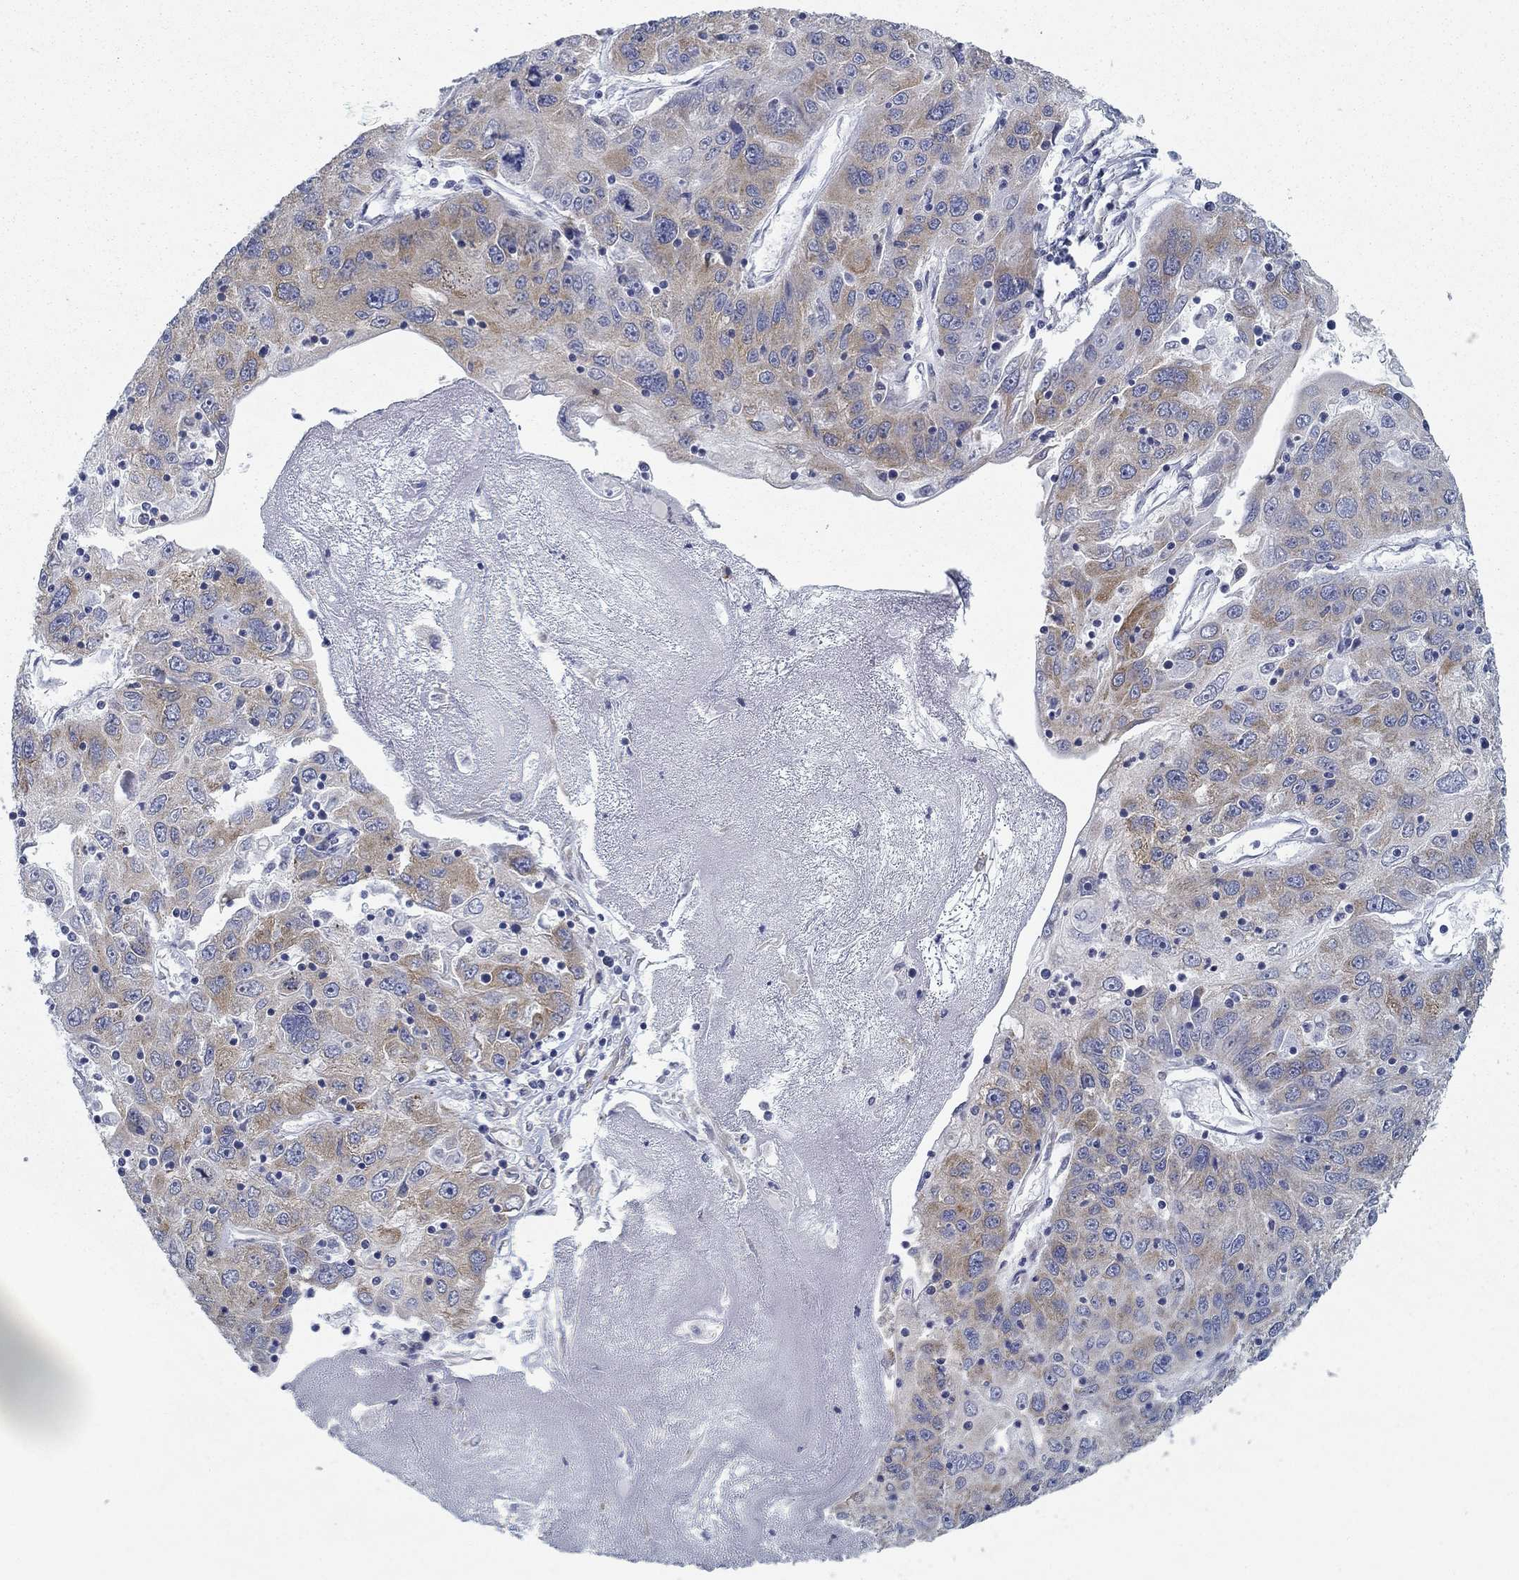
{"staining": {"intensity": "moderate", "quantity": "<25%", "location": "cytoplasmic/membranous"}, "tissue": "stomach cancer", "cell_type": "Tumor cells", "image_type": "cancer", "snomed": [{"axis": "morphology", "description": "Adenocarcinoma, NOS"}, {"axis": "topography", "description": "Stomach"}], "caption": "Human stomach cancer stained for a protein (brown) reveals moderate cytoplasmic/membranous positive staining in about <25% of tumor cells.", "gene": "FXR1", "patient": {"sex": "male", "age": 56}}